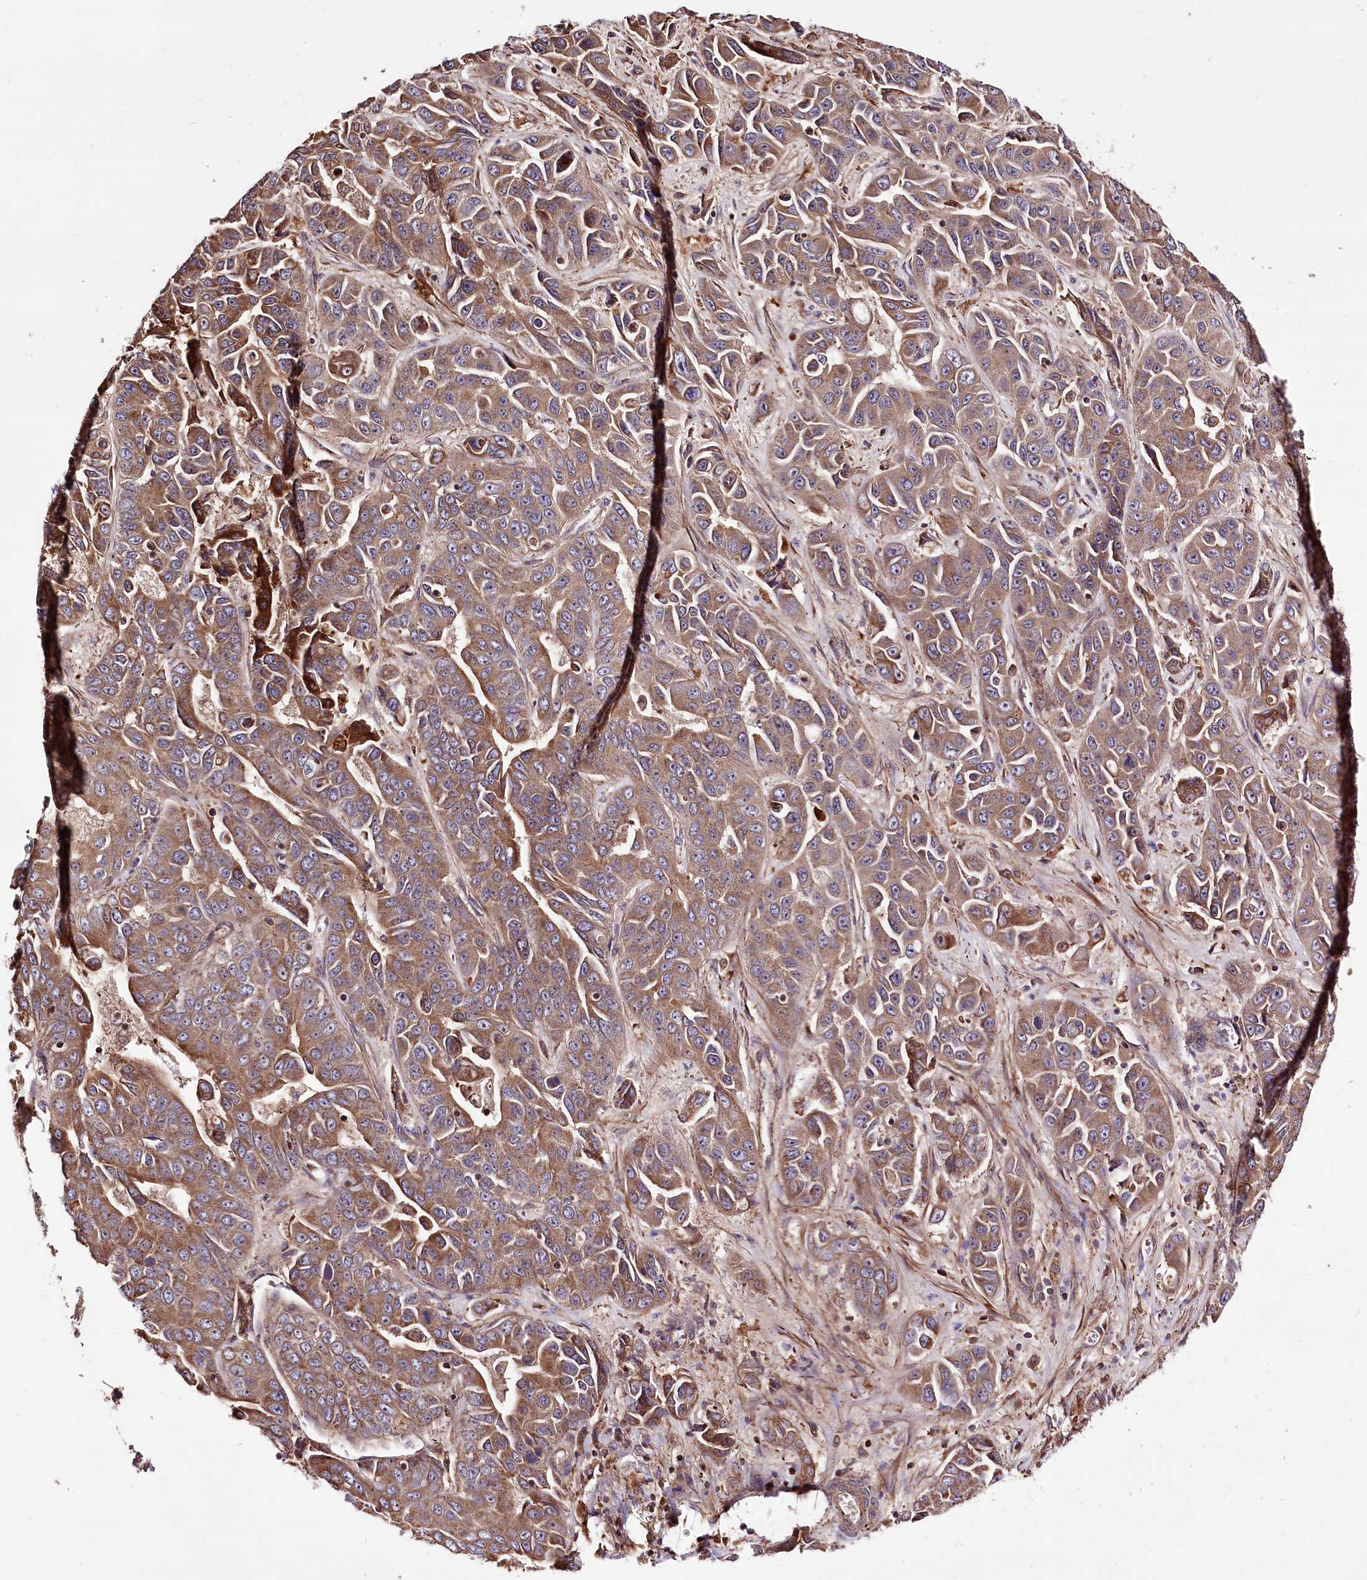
{"staining": {"intensity": "moderate", "quantity": ">75%", "location": "cytoplasmic/membranous"}, "tissue": "liver cancer", "cell_type": "Tumor cells", "image_type": "cancer", "snomed": [{"axis": "morphology", "description": "Cholangiocarcinoma"}, {"axis": "topography", "description": "Liver"}], "caption": "A high-resolution micrograph shows IHC staining of liver cholangiocarcinoma, which demonstrates moderate cytoplasmic/membranous expression in approximately >75% of tumor cells.", "gene": "WWC1", "patient": {"sex": "female", "age": 52}}